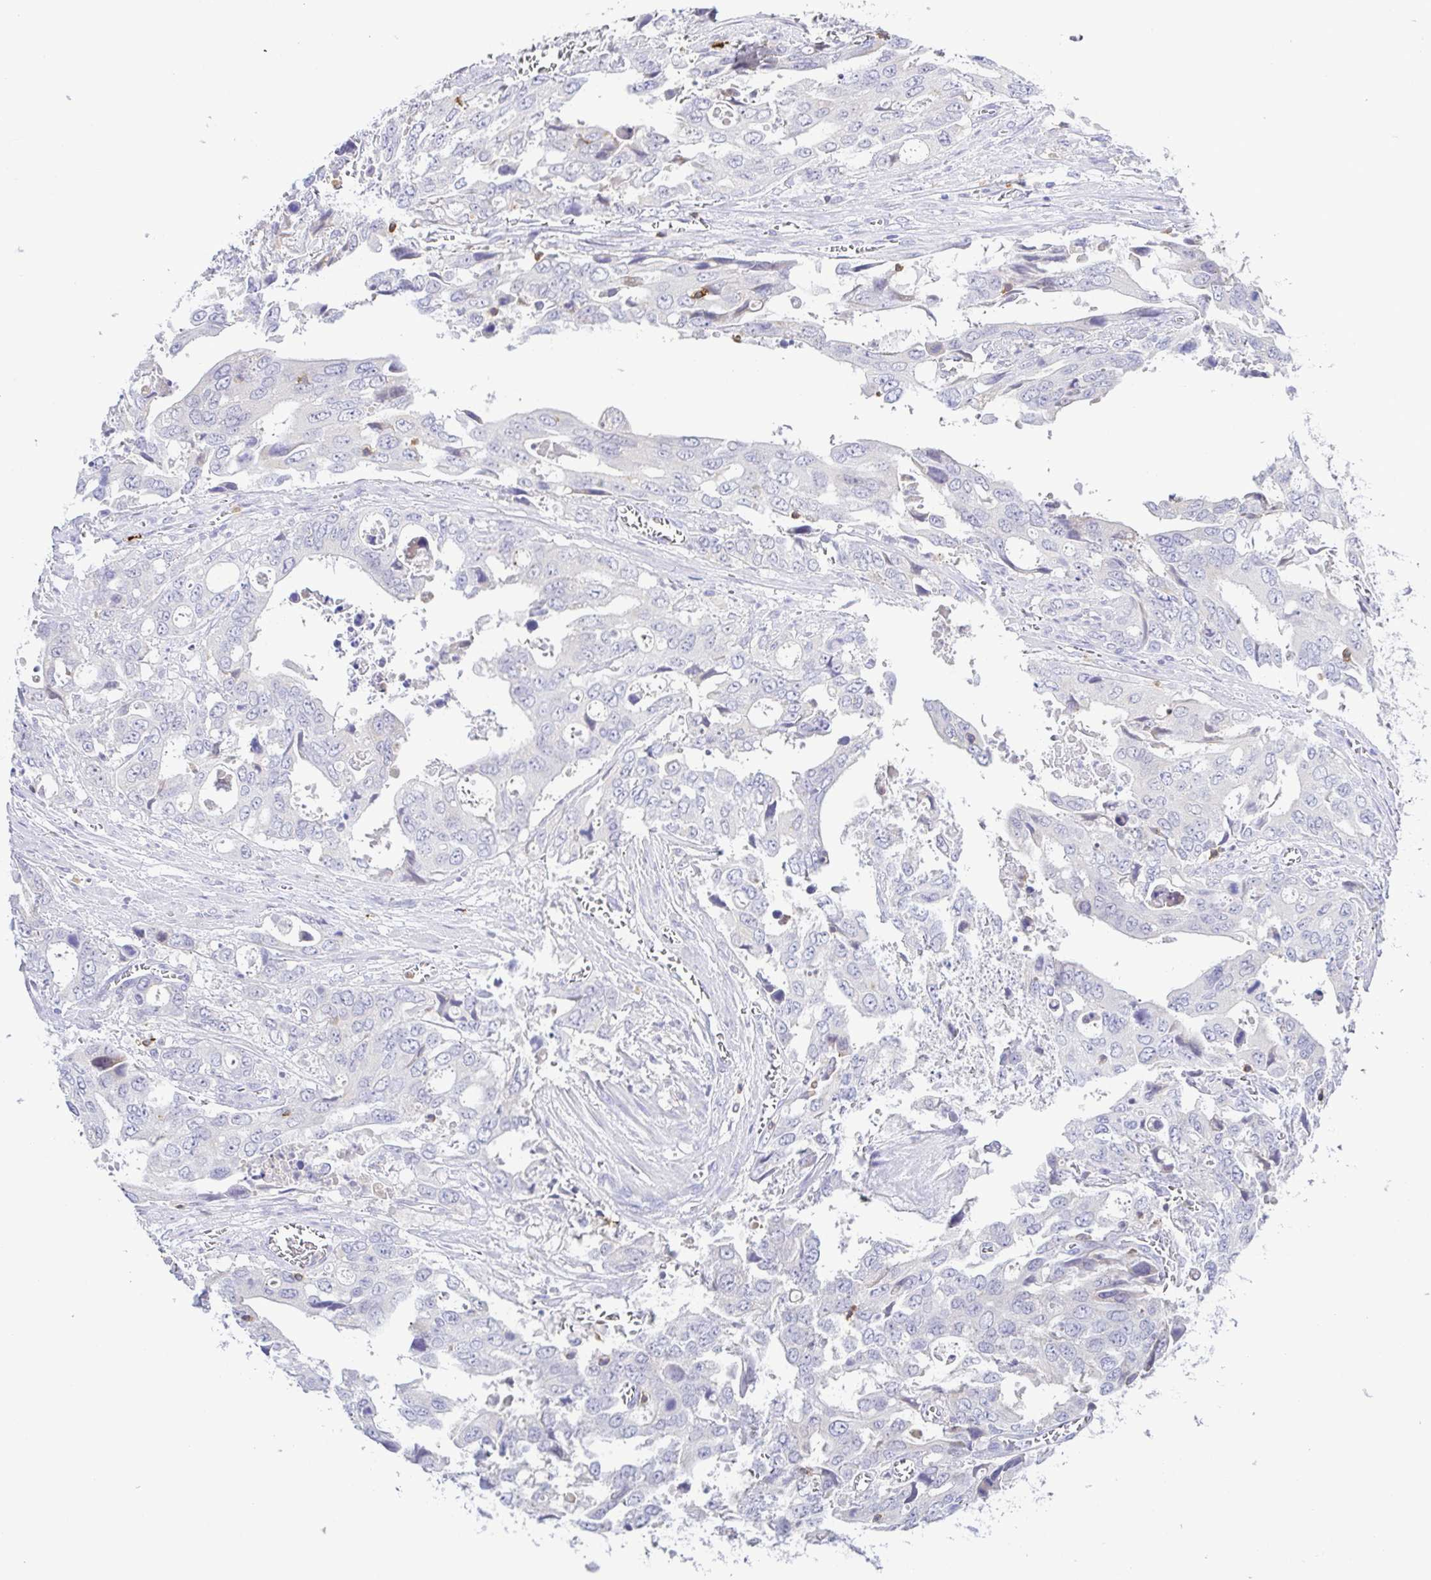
{"staining": {"intensity": "moderate", "quantity": "<25%", "location": "cytoplasmic/membranous"}, "tissue": "stomach cancer", "cell_type": "Tumor cells", "image_type": "cancer", "snomed": [{"axis": "morphology", "description": "Adenocarcinoma, NOS"}, {"axis": "topography", "description": "Stomach, upper"}], "caption": "Stomach adenocarcinoma was stained to show a protein in brown. There is low levels of moderate cytoplasmic/membranous expression in approximately <25% of tumor cells.", "gene": "PGLYRP1", "patient": {"sex": "male", "age": 74}}